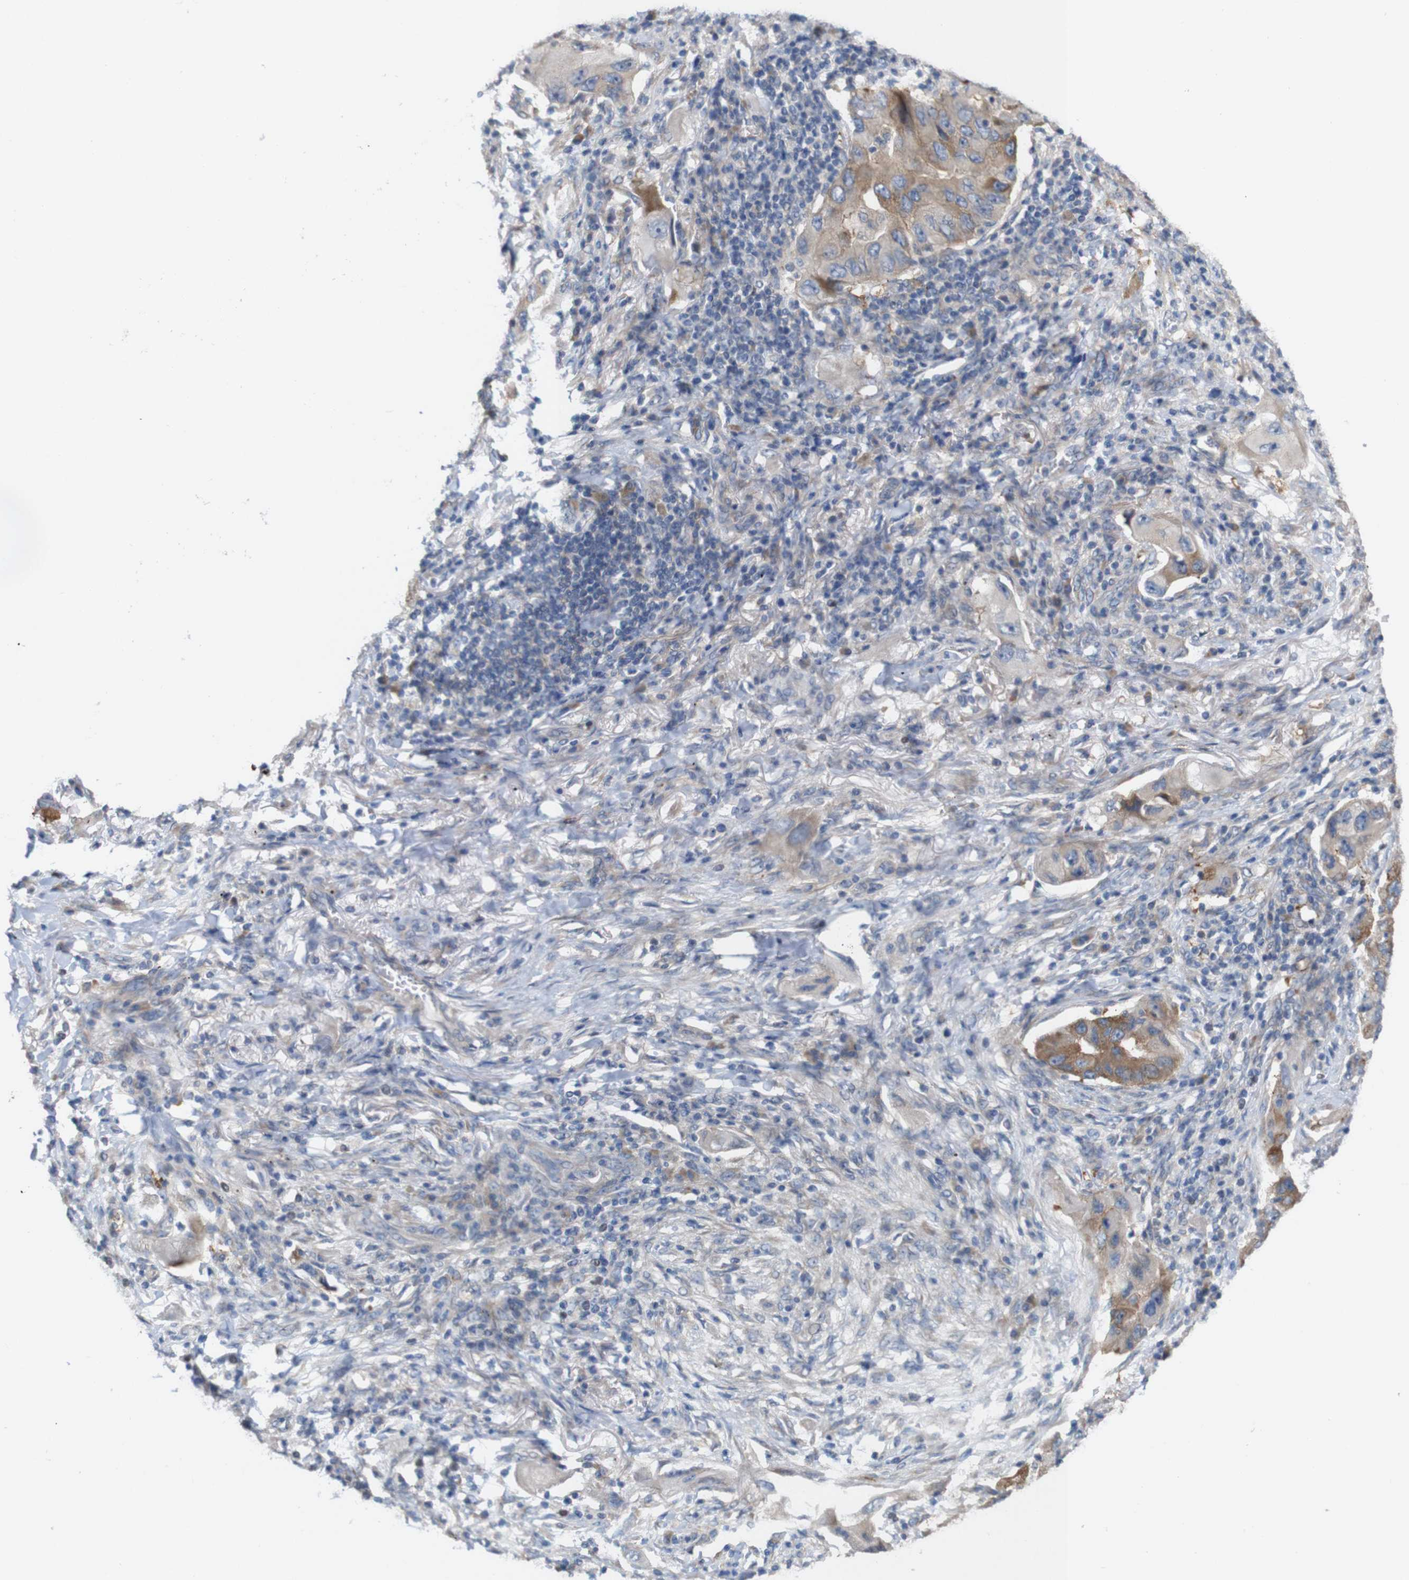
{"staining": {"intensity": "moderate", "quantity": ">75%", "location": "cytoplasmic/membranous"}, "tissue": "lung cancer", "cell_type": "Tumor cells", "image_type": "cancer", "snomed": [{"axis": "morphology", "description": "Adenocarcinoma, NOS"}, {"axis": "topography", "description": "Lung"}], "caption": "About >75% of tumor cells in human lung cancer reveal moderate cytoplasmic/membranous protein staining as visualized by brown immunohistochemical staining.", "gene": "MYEOV", "patient": {"sex": "female", "age": 65}}